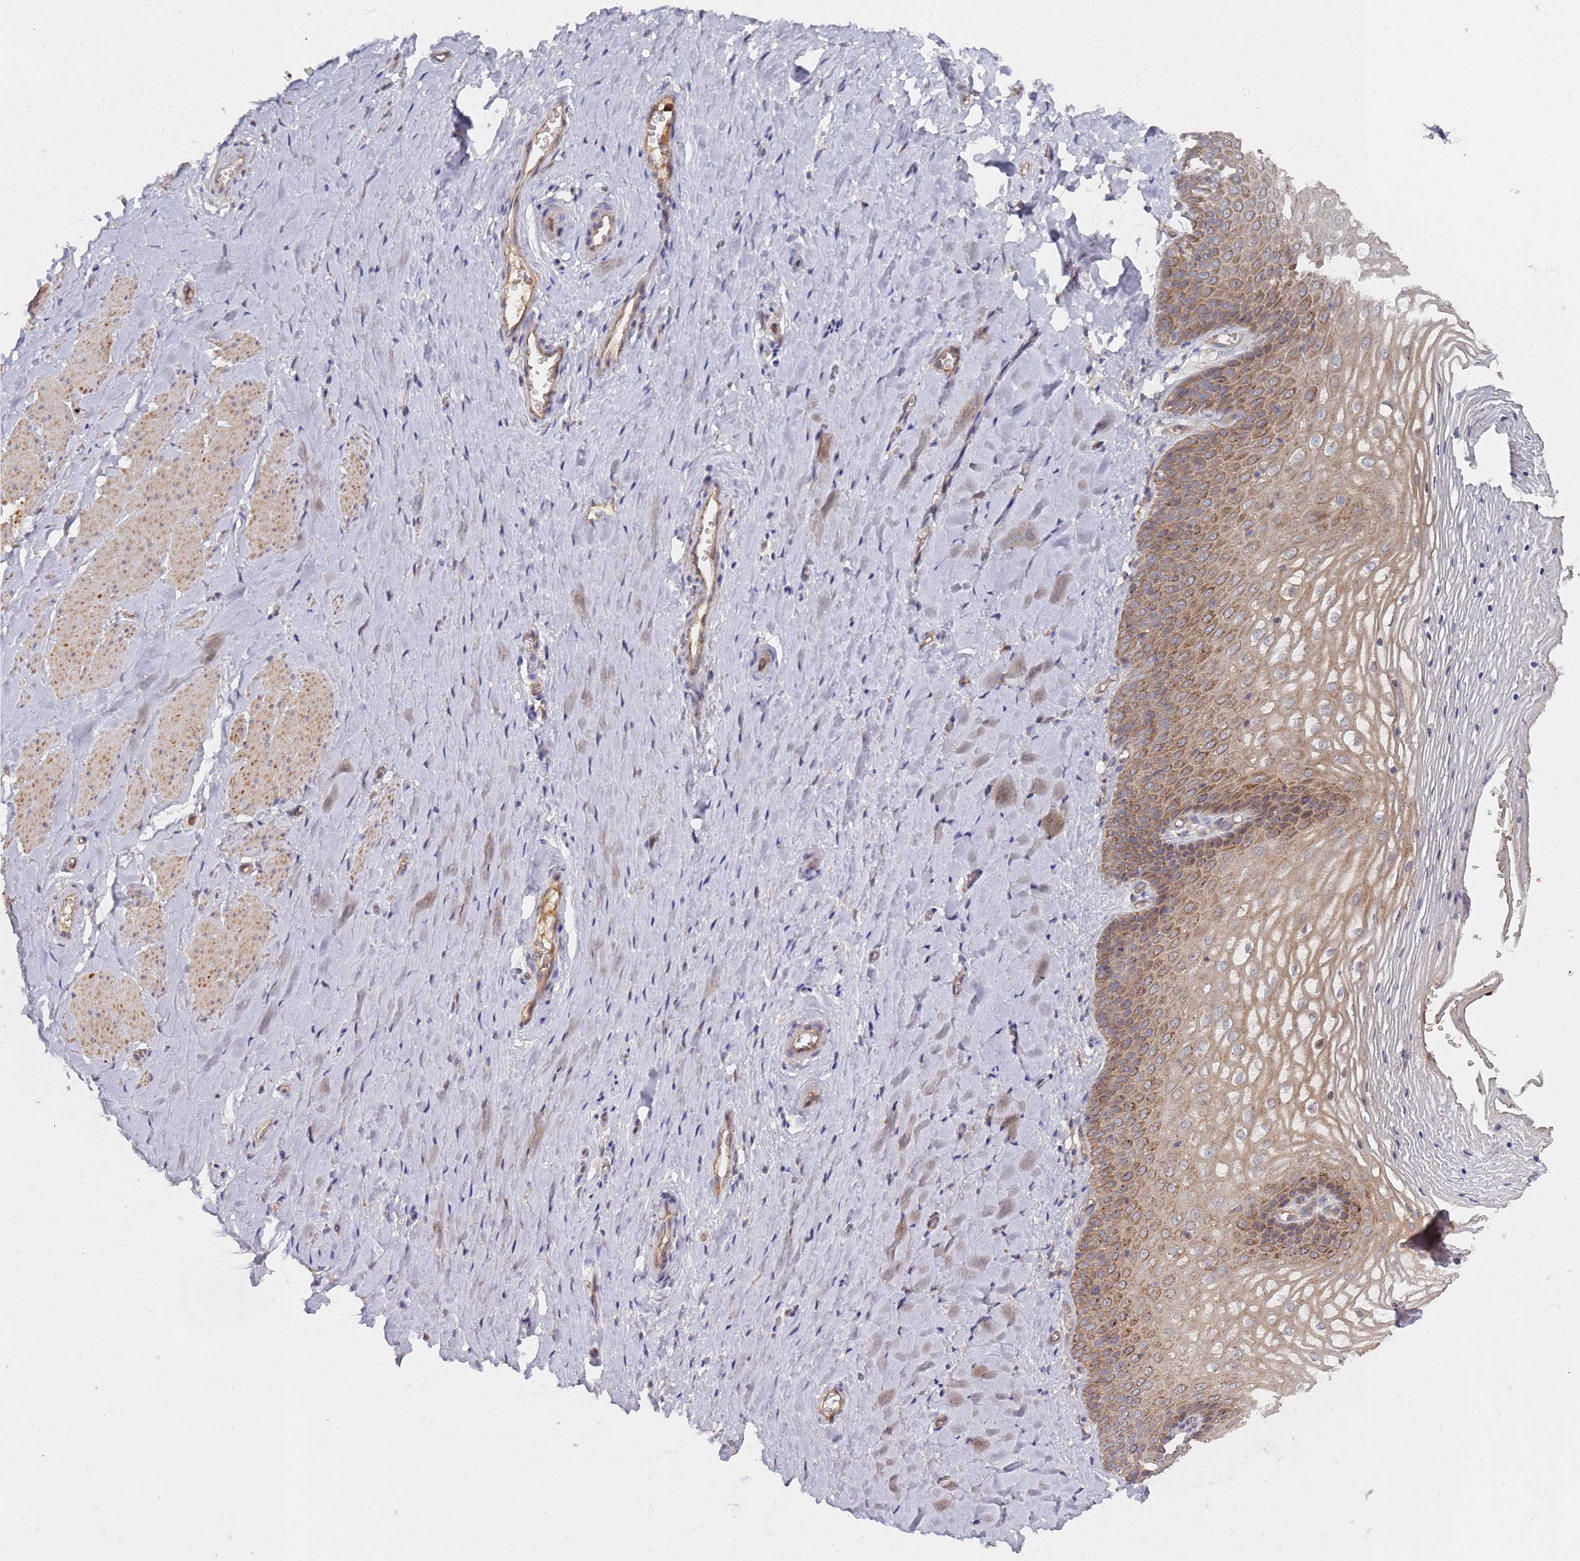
{"staining": {"intensity": "moderate", "quantity": "25%-75%", "location": "cytoplasmic/membranous"}, "tissue": "vagina", "cell_type": "Squamous epithelial cells", "image_type": "normal", "snomed": [{"axis": "morphology", "description": "Normal tissue, NOS"}, {"axis": "topography", "description": "Vagina"}], "caption": "Moderate cytoplasmic/membranous protein positivity is present in approximately 25%-75% of squamous epithelial cells in vagina. The staining was performed using DAB (3,3'-diaminobenzidine) to visualize the protein expression in brown, while the nuclei were stained in blue with hematoxylin (Magnification: 20x).", "gene": "ABCB6", "patient": {"sex": "female", "age": 65}}